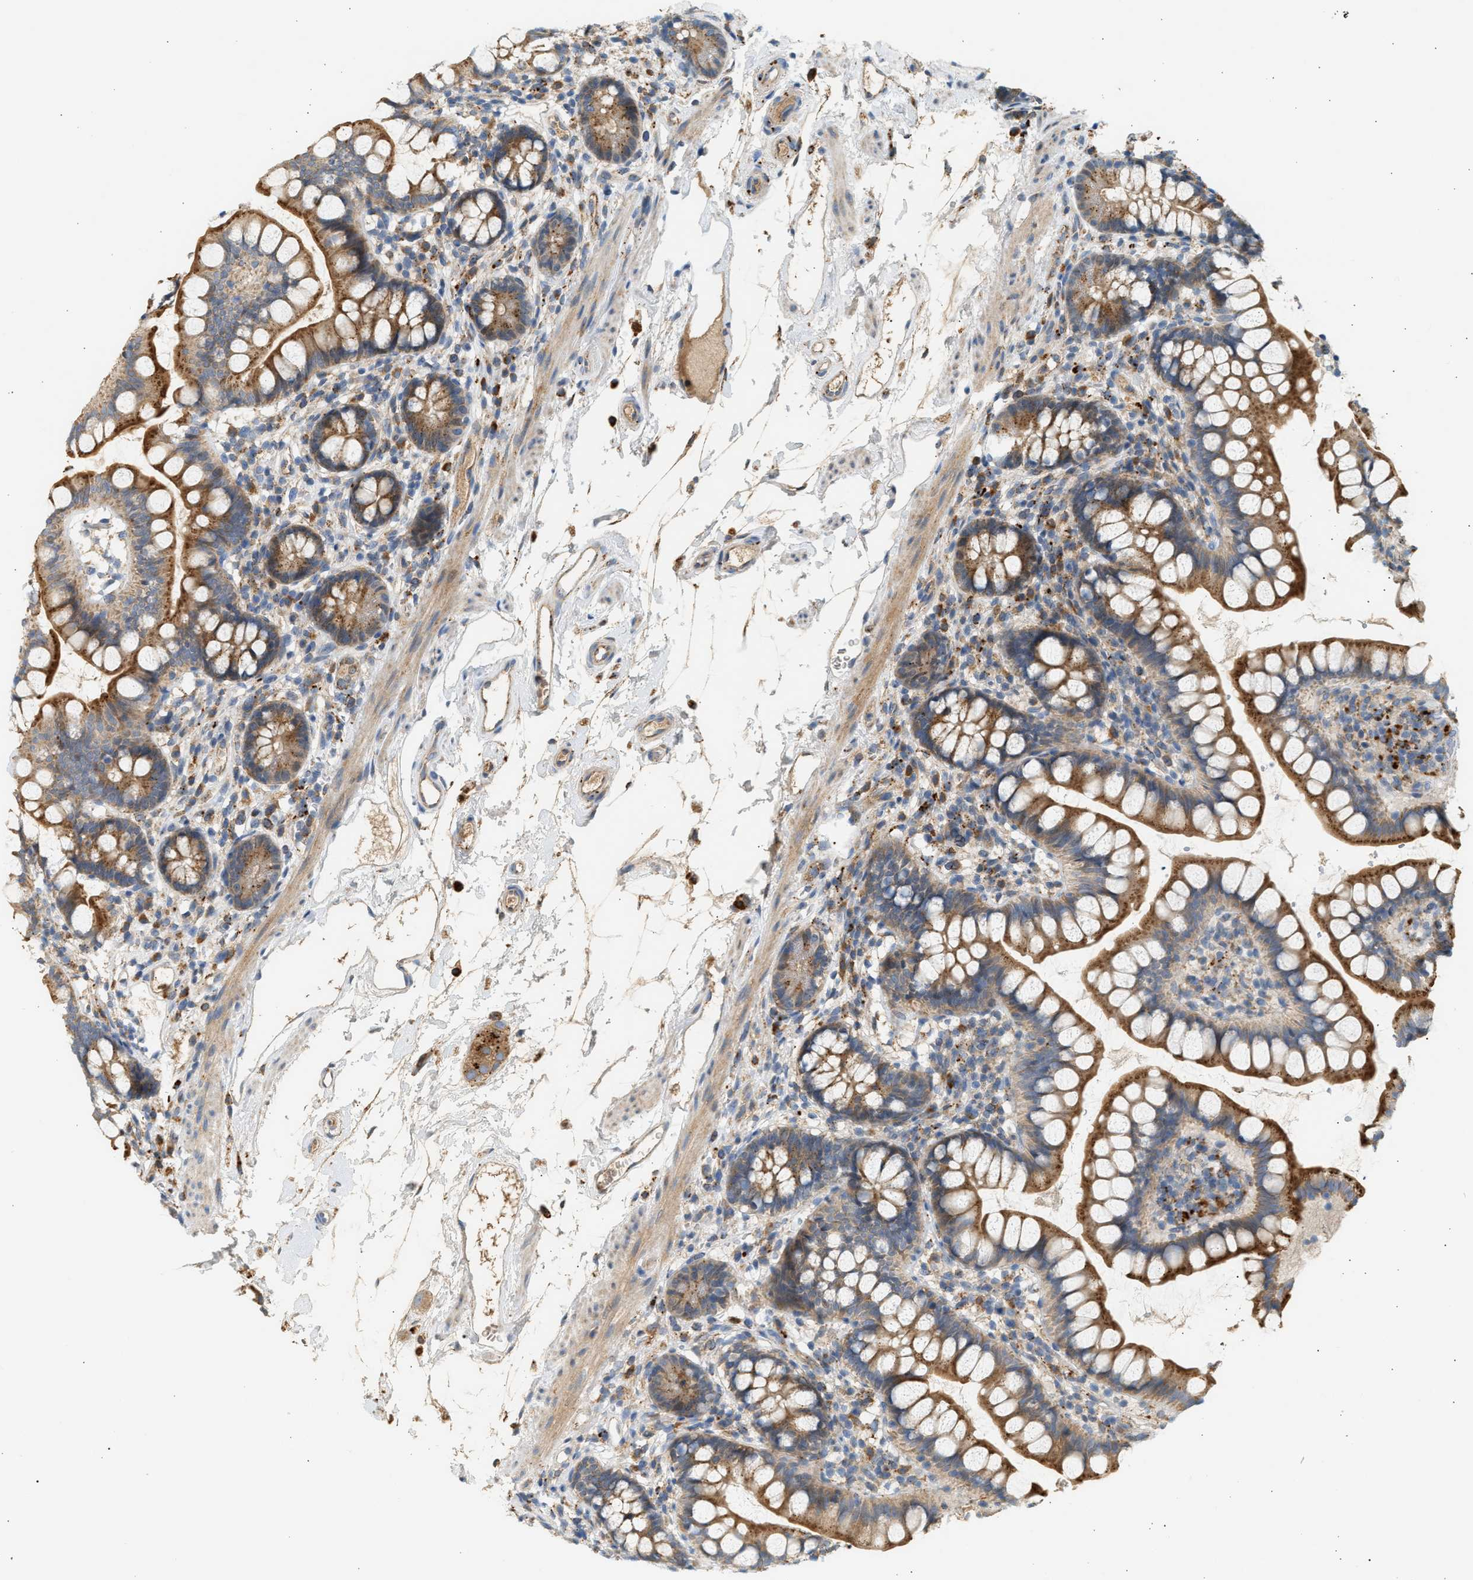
{"staining": {"intensity": "strong", "quantity": ">75%", "location": "cytoplasmic/membranous"}, "tissue": "small intestine", "cell_type": "Glandular cells", "image_type": "normal", "snomed": [{"axis": "morphology", "description": "Normal tissue, NOS"}, {"axis": "topography", "description": "Small intestine"}], "caption": "Brown immunohistochemical staining in unremarkable small intestine shows strong cytoplasmic/membranous expression in about >75% of glandular cells. (Brightfield microscopy of DAB IHC at high magnification).", "gene": "ENTHD1", "patient": {"sex": "female", "age": 84}}